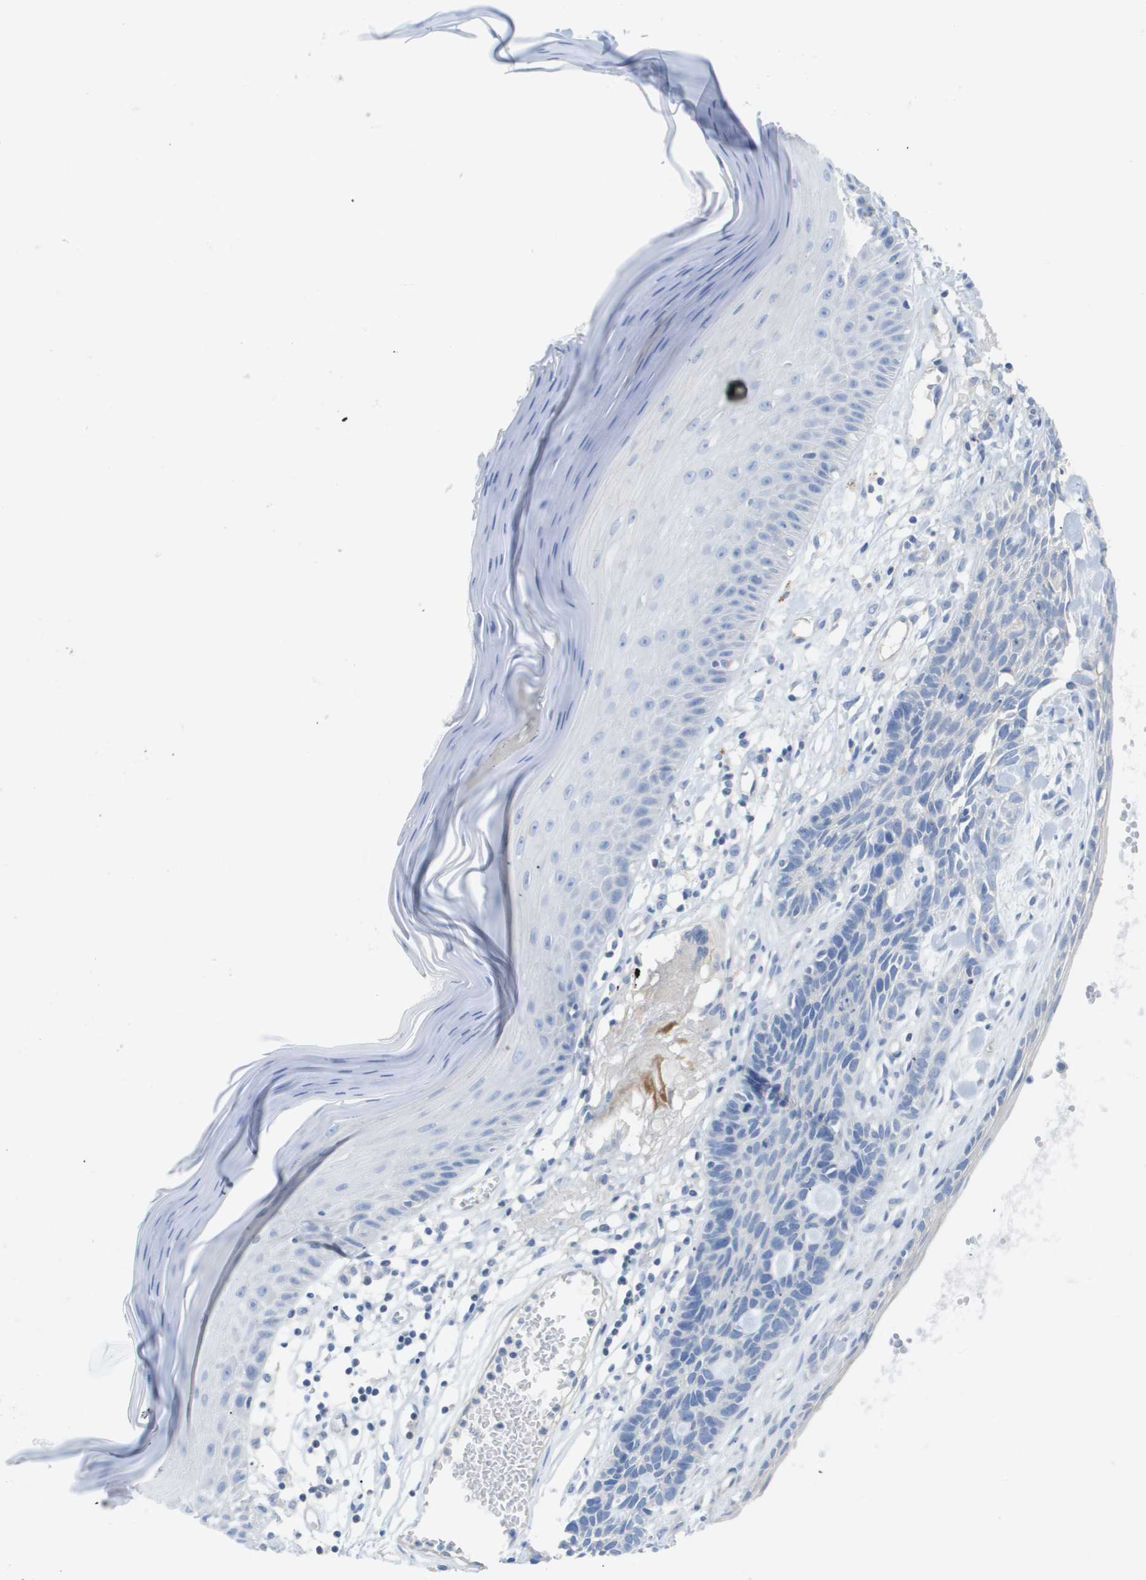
{"staining": {"intensity": "negative", "quantity": "none", "location": "none"}, "tissue": "skin cancer", "cell_type": "Tumor cells", "image_type": "cancer", "snomed": [{"axis": "morphology", "description": "Basal cell carcinoma"}, {"axis": "topography", "description": "Skin"}], "caption": "Protein analysis of skin cancer shows no significant positivity in tumor cells.", "gene": "MYL3", "patient": {"sex": "male", "age": 67}}